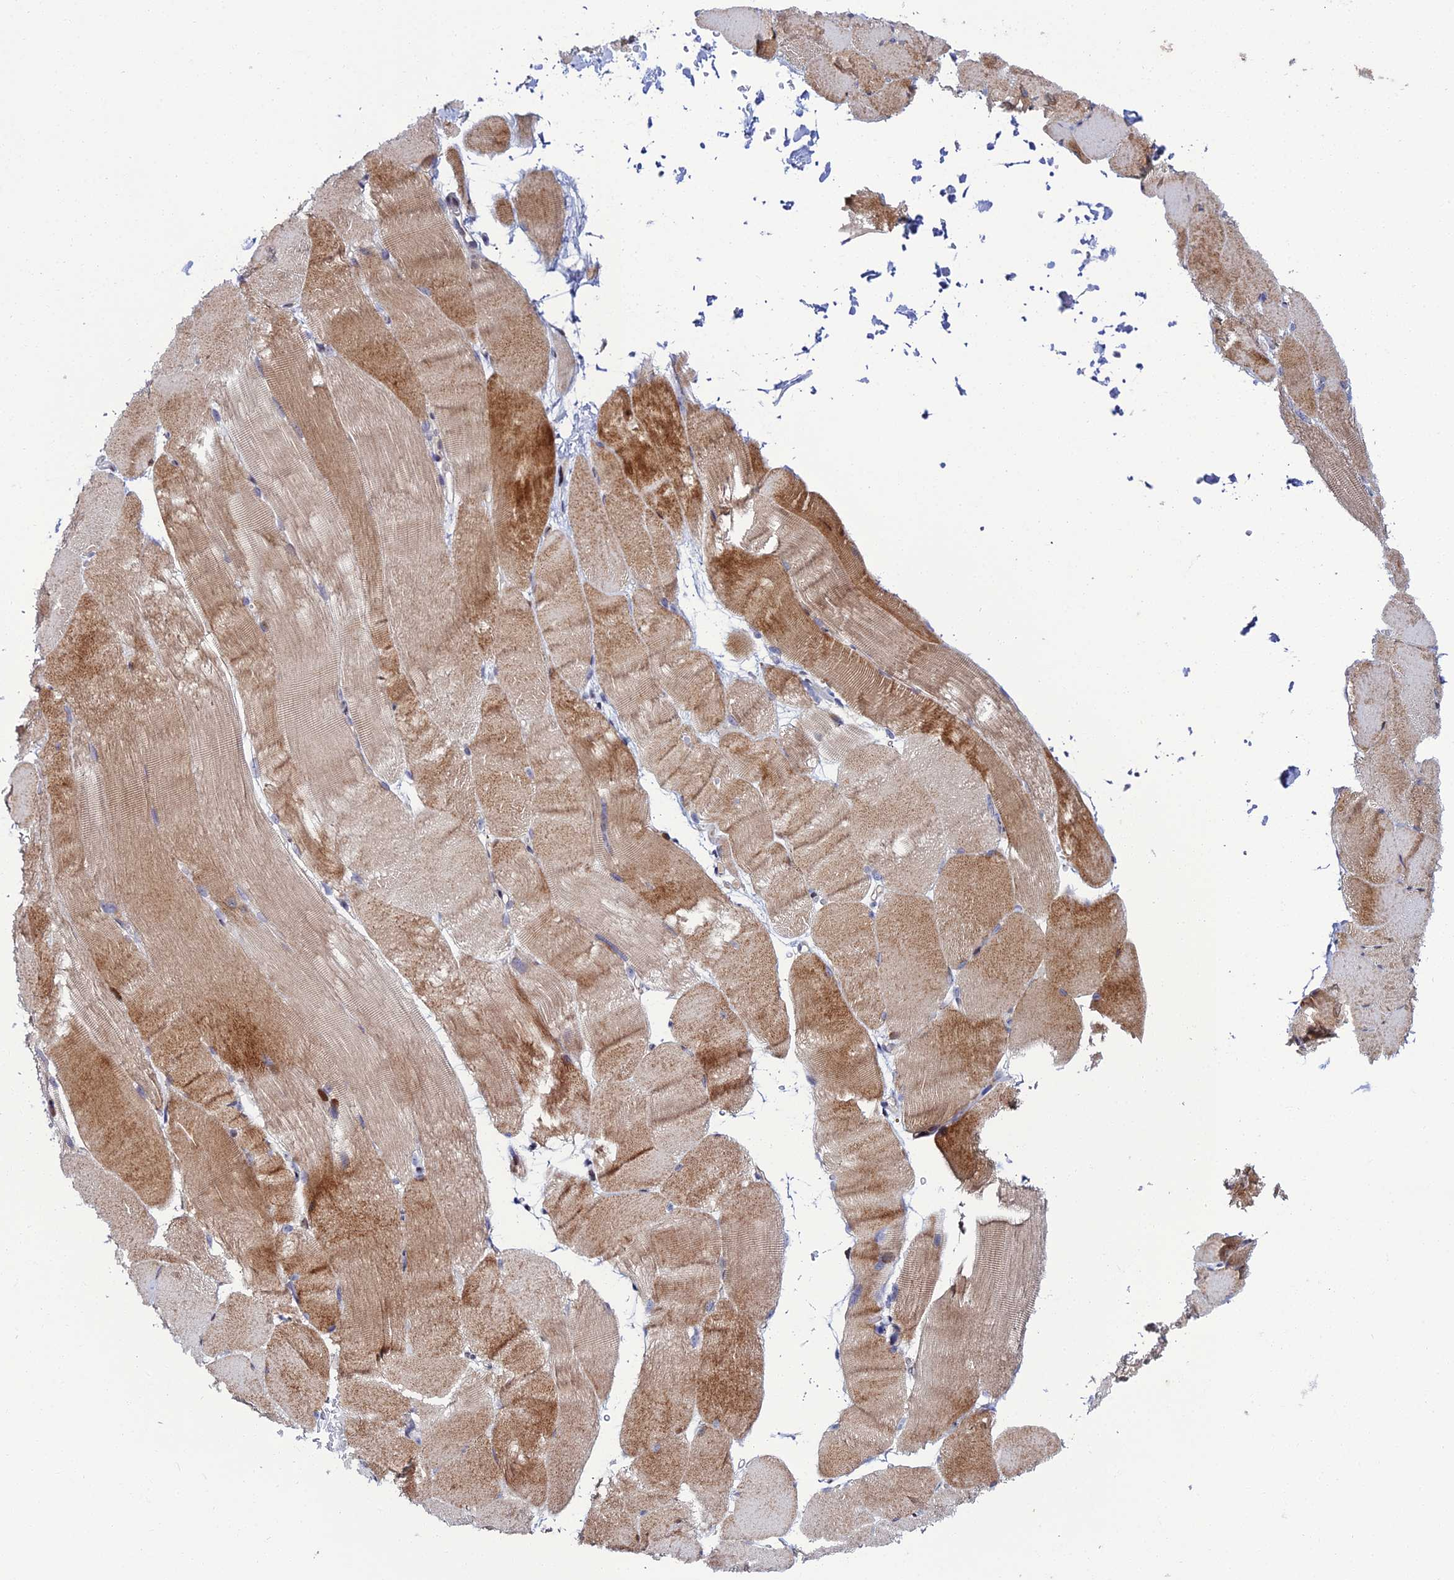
{"staining": {"intensity": "moderate", "quantity": ">75%", "location": "cytoplasmic/membranous"}, "tissue": "skeletal muscle", "cell_type": "Myocytes", "image_type": "normal", "snomed": [{"axis": "morphology", "description": "Normal tissue, NOS"}, {"axis": "topography", "description": "Skeletal muscle"}, {"axis": "topography", "description": "Parathyroid gland"}], "caption": "A medium amount of moderate cytoplasmic/membranous expression is appreciated in approximately >75% of myocytes in unremarkable skeletal muscle. (Stains: DAB (3,3'-diaminobenzidine) in brown, nuclei in blue, Microscopy: brightfield microscopy at high magnification).", "gene": "TAF9B", "patient": {"sex": "female", "age": 37}}